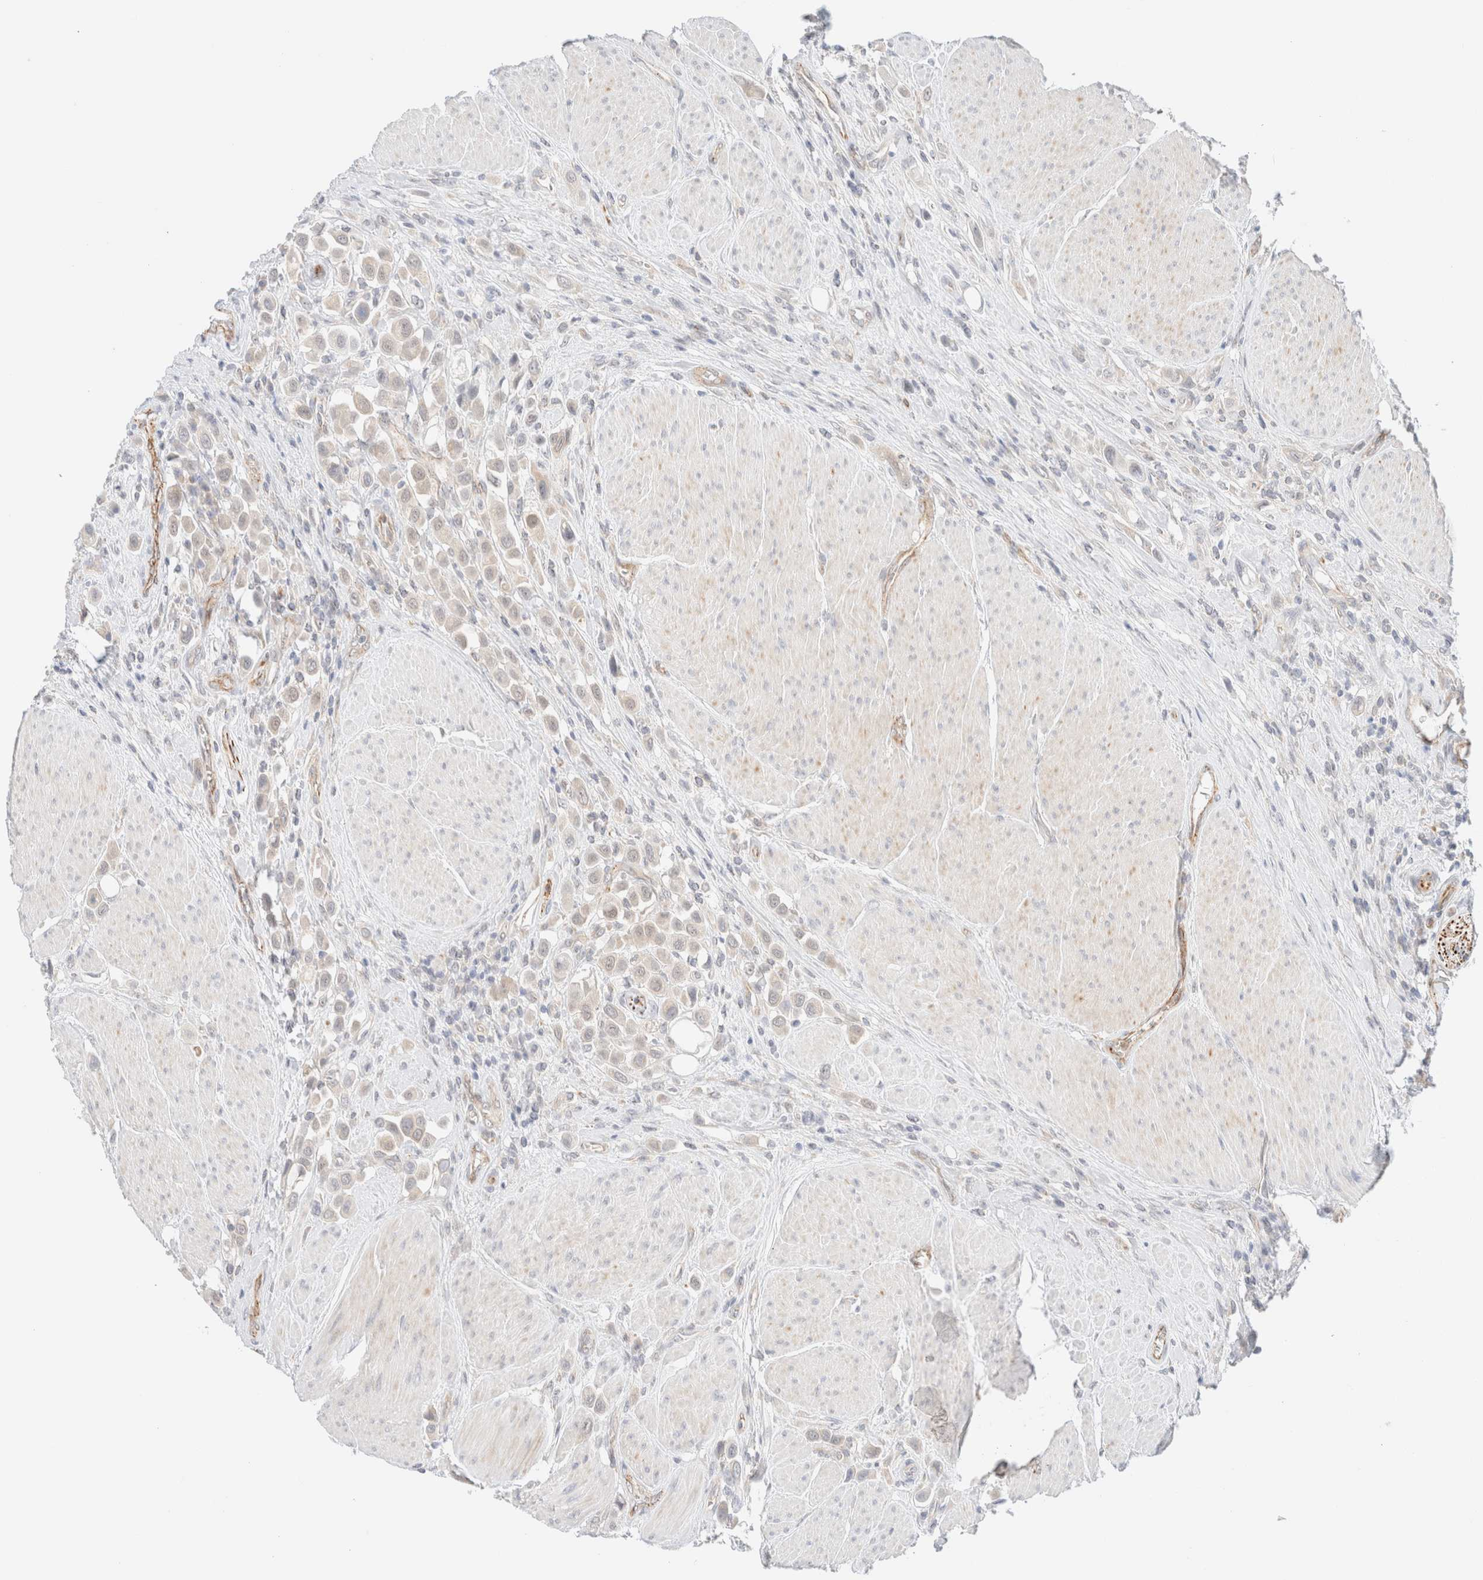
{"staining": {"intensity": "weak", "quantity": "<25%", "location": "cytoplasmic/membranous"}, "tissue": "urothelial cancer", "cell_type": "Tumor cells", "image_type": "cancer", "snomed": [{"axis": "morphology", "description": "Urothelial carcinoma, High grade"}, {"axis": "topography", "description": "Urinary bladder"}], "caption": "An image of high-grade urothelial carcinoma stained for a protein exhibits no brown staining in tumor cells.", "gene": "UNC13B", "patient": {"sex": "male", "age": 50}}